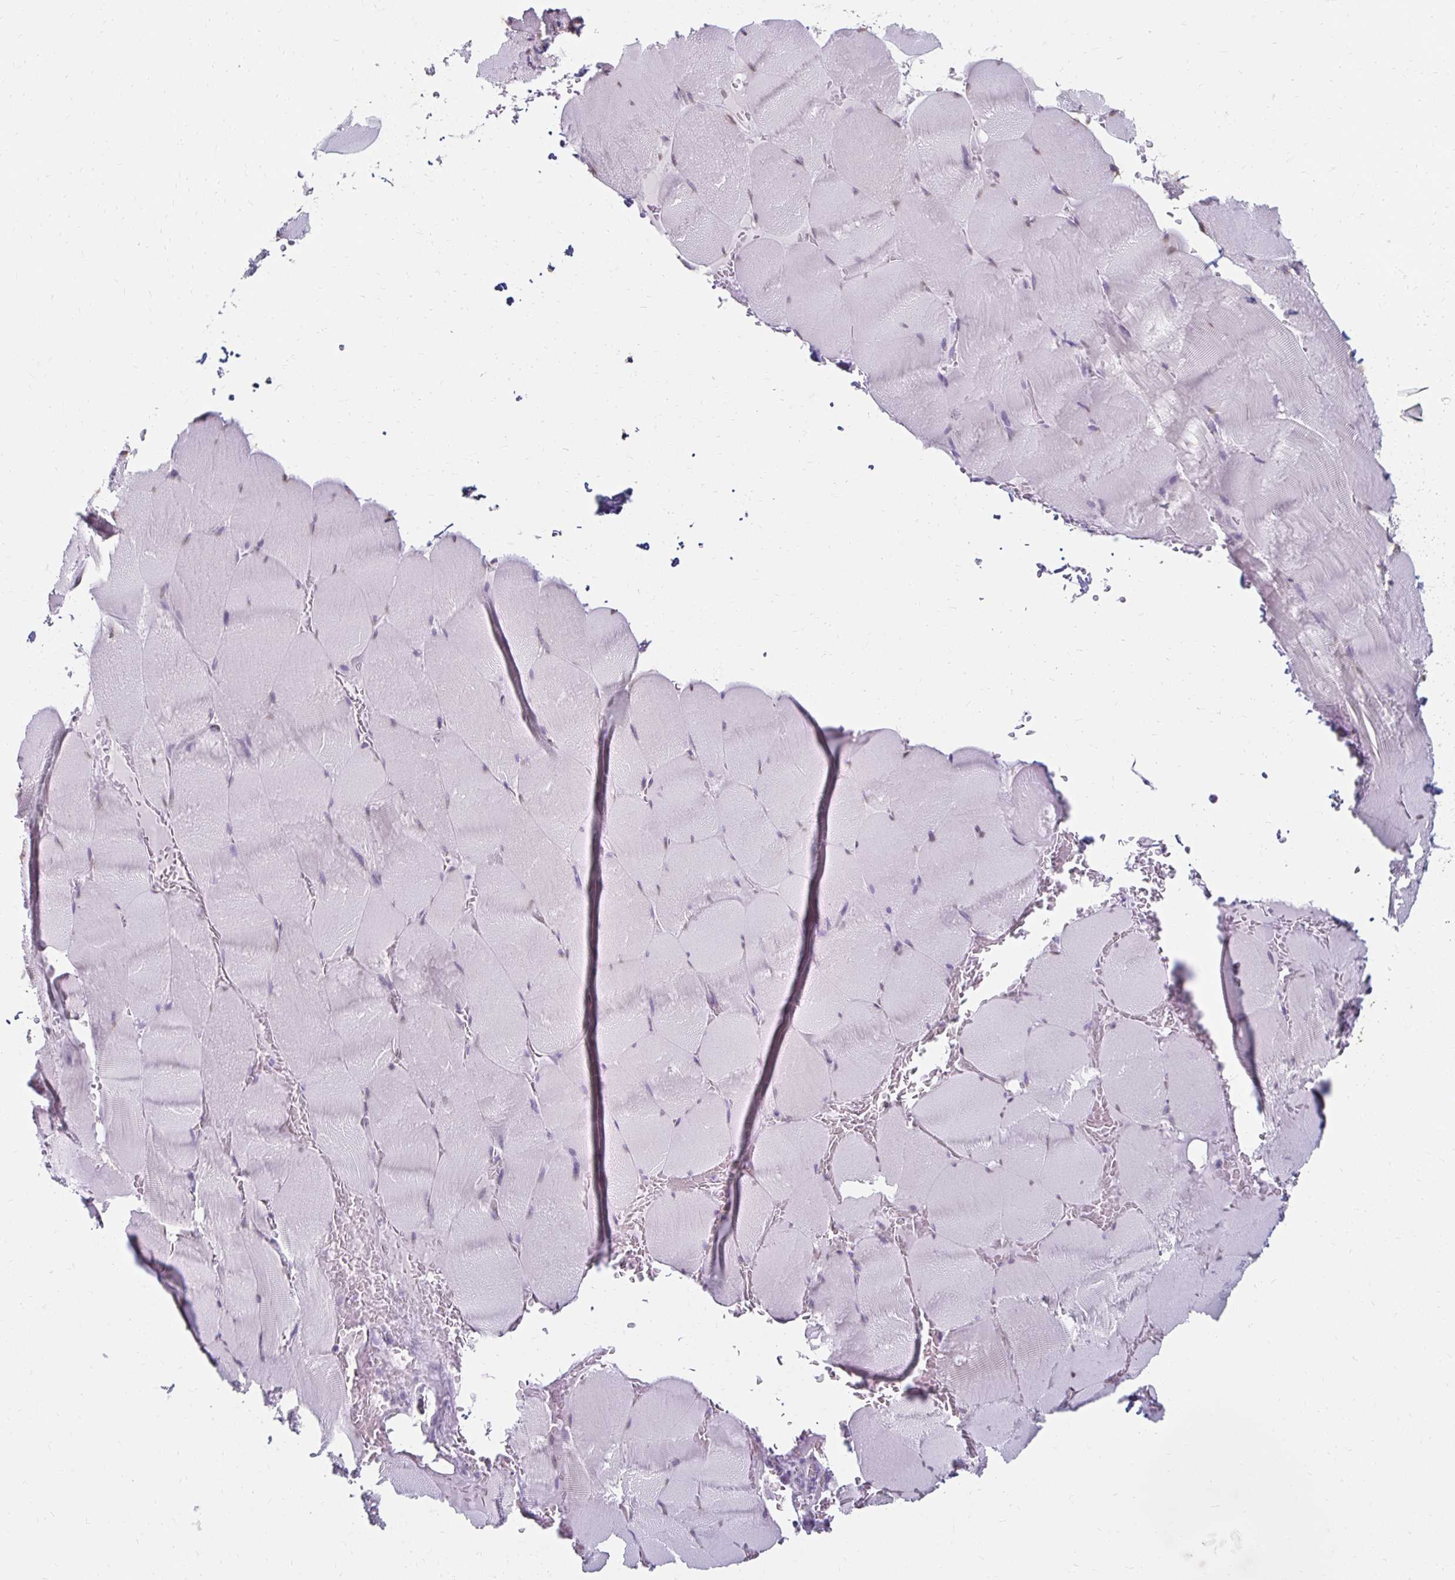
{"staining": {"intensity": "negative", "quantity": "none", "location": "none"}, "tissue": "skeletal muscle", "cell_type": "Myocytes", "image_type": "normal", "snomed": [{"axis": "morphology", "description": "Normal tissue, NOS"}, {"axis": "topography", "description": "Skeletal muscle"}, {"axis": "topography", "description": "Head-Neck"}], "caption": "IHC histopathology image of benign human skeletal muscle stained for a protein (brown), which shows no positivity in myocytes. (IHC, brightfield microscopy, high magnification).", "gene": "TOMM34", "patient": {"sex": "male", "age": 66}}